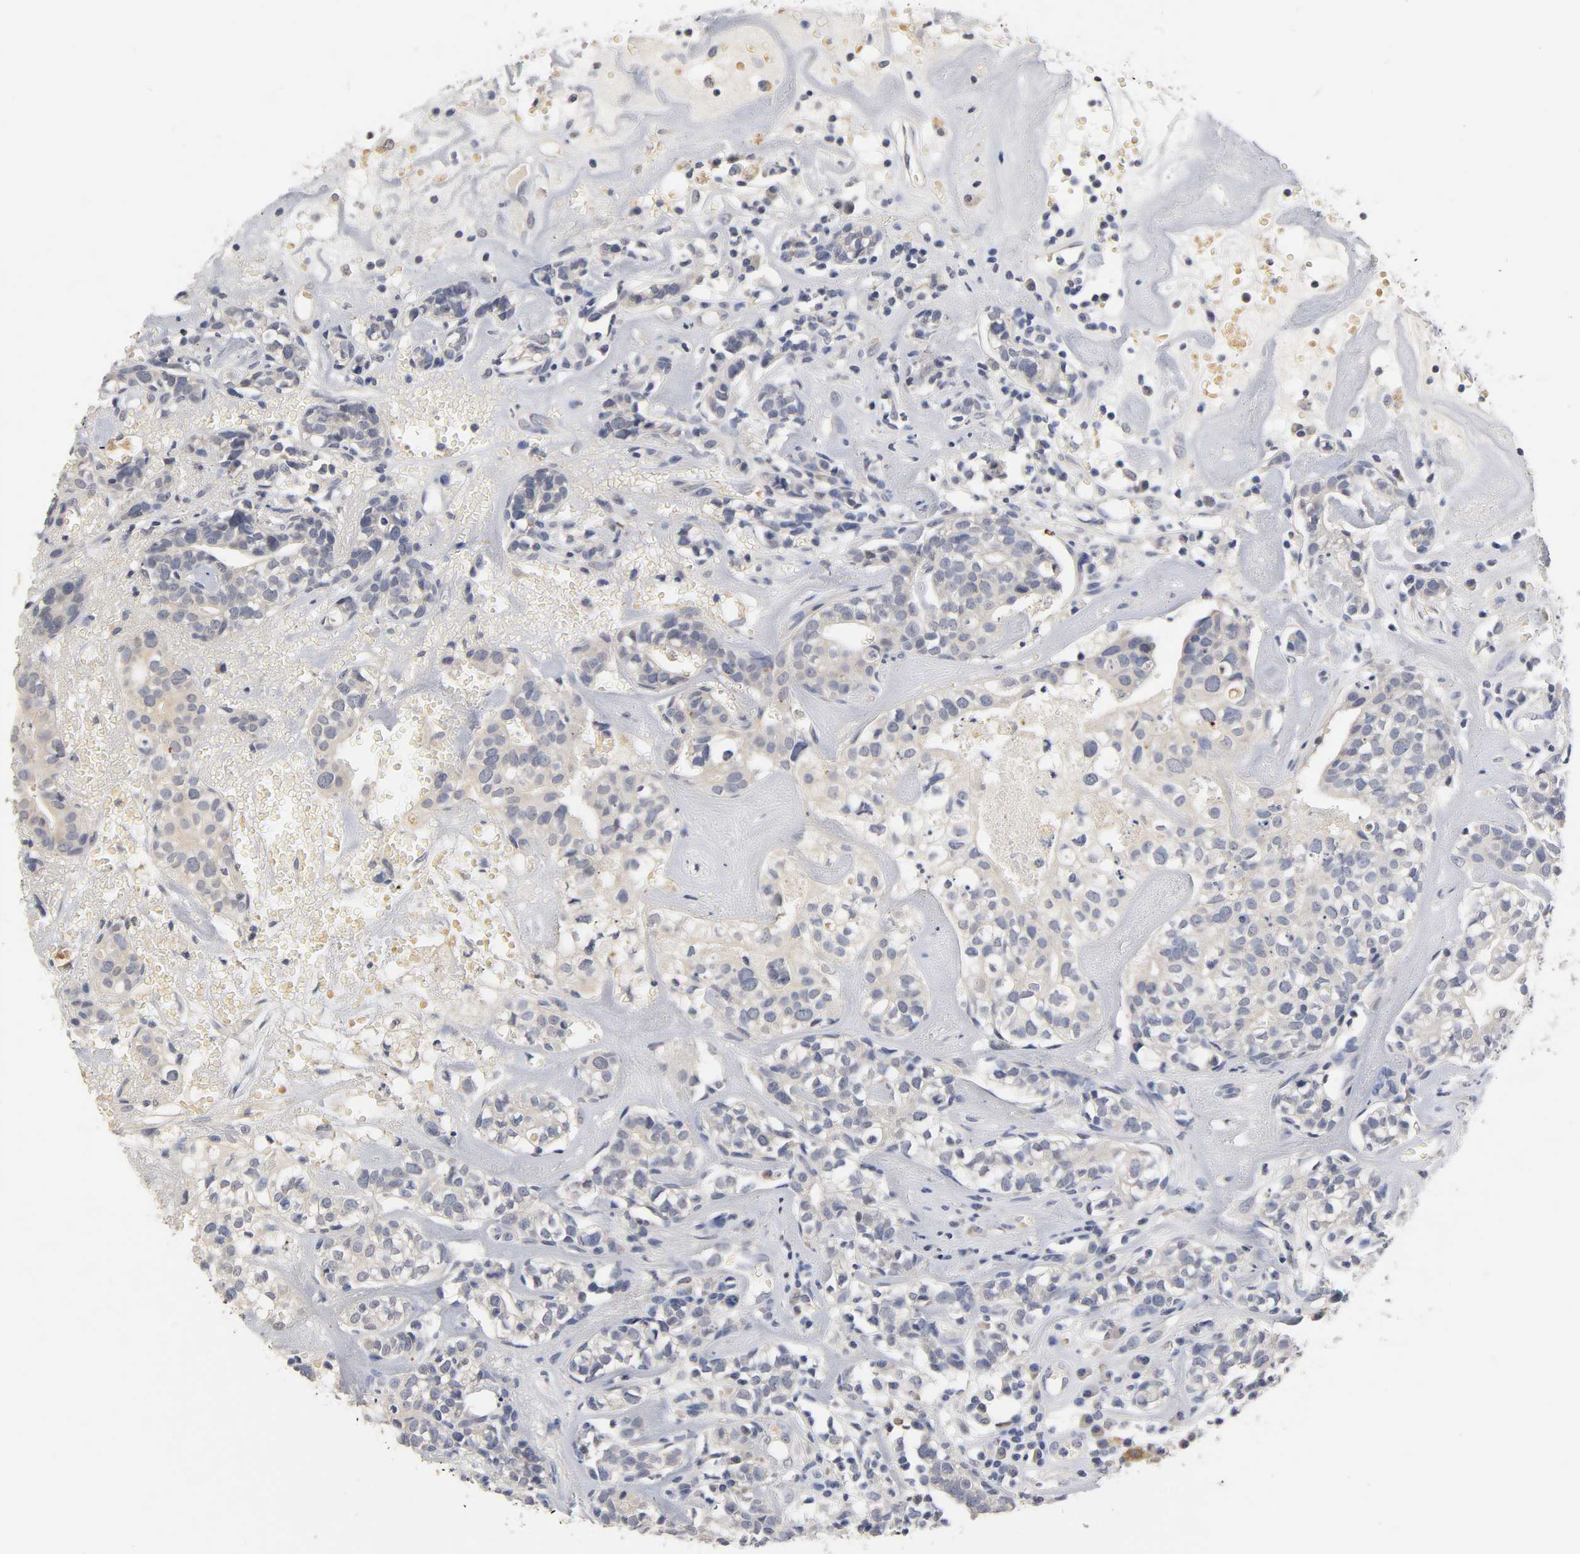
{"staining": {"intensity": "negative", "quantity": "none", "location": "none"}, "tissue": "head and neck cancer", "cell_type": "Tumor cells", "image_type": "cancer", "snomed": [{"axis": "morphology", "description": "Adenocarcinoma, NOS"}, {"axis": "topography", "description": "Salivary gland"}, {"axis": "topography", "description": "Head-Neck"}], "caption": "DAB immunohistochemical staining of human head and neck cancer exhibits no significant expression in tumor cells. Nuclei are stained in blue.", "gene": "OVOL1", "patient": {"sex": "female", "age": 65}}